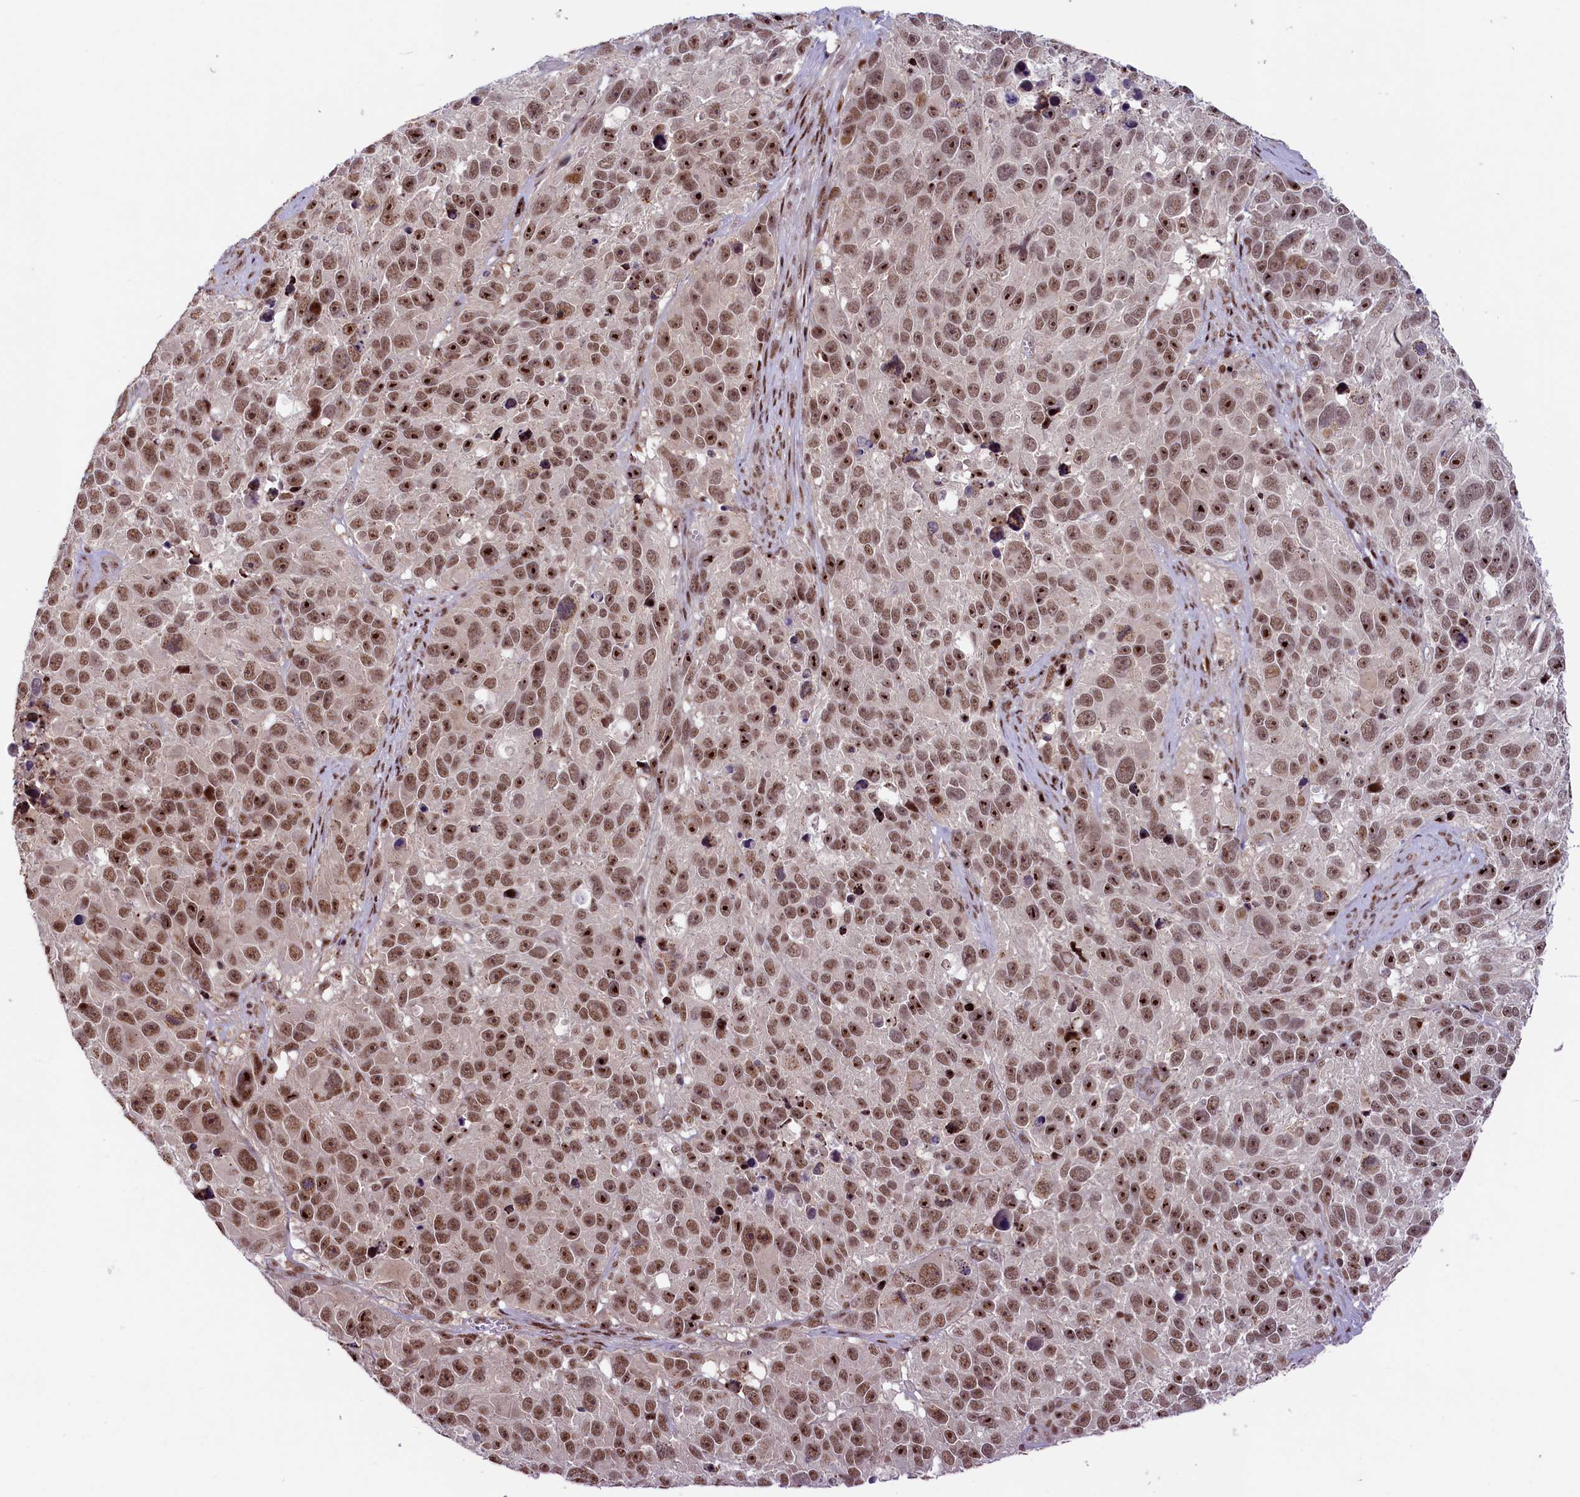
{"staining": {"intensity": "moderate", "quantity": ">75%", "location": "nuclear"}, "tissue": "melanoma", "cell_type": "Tumor cells", "image_type": "cancer", "snomed": [{"axis": "morphology", "description": "Malignant melanoma, NOS"}, {"axis": "topography", "description": "Skin"}], "caption": "A histopathology image of human melanoma stained for a protein reveals moderate nuclear brown staining in tumor cells.", "gene": "ANKS3", "patient": {"sex": "male", "age": 84}}